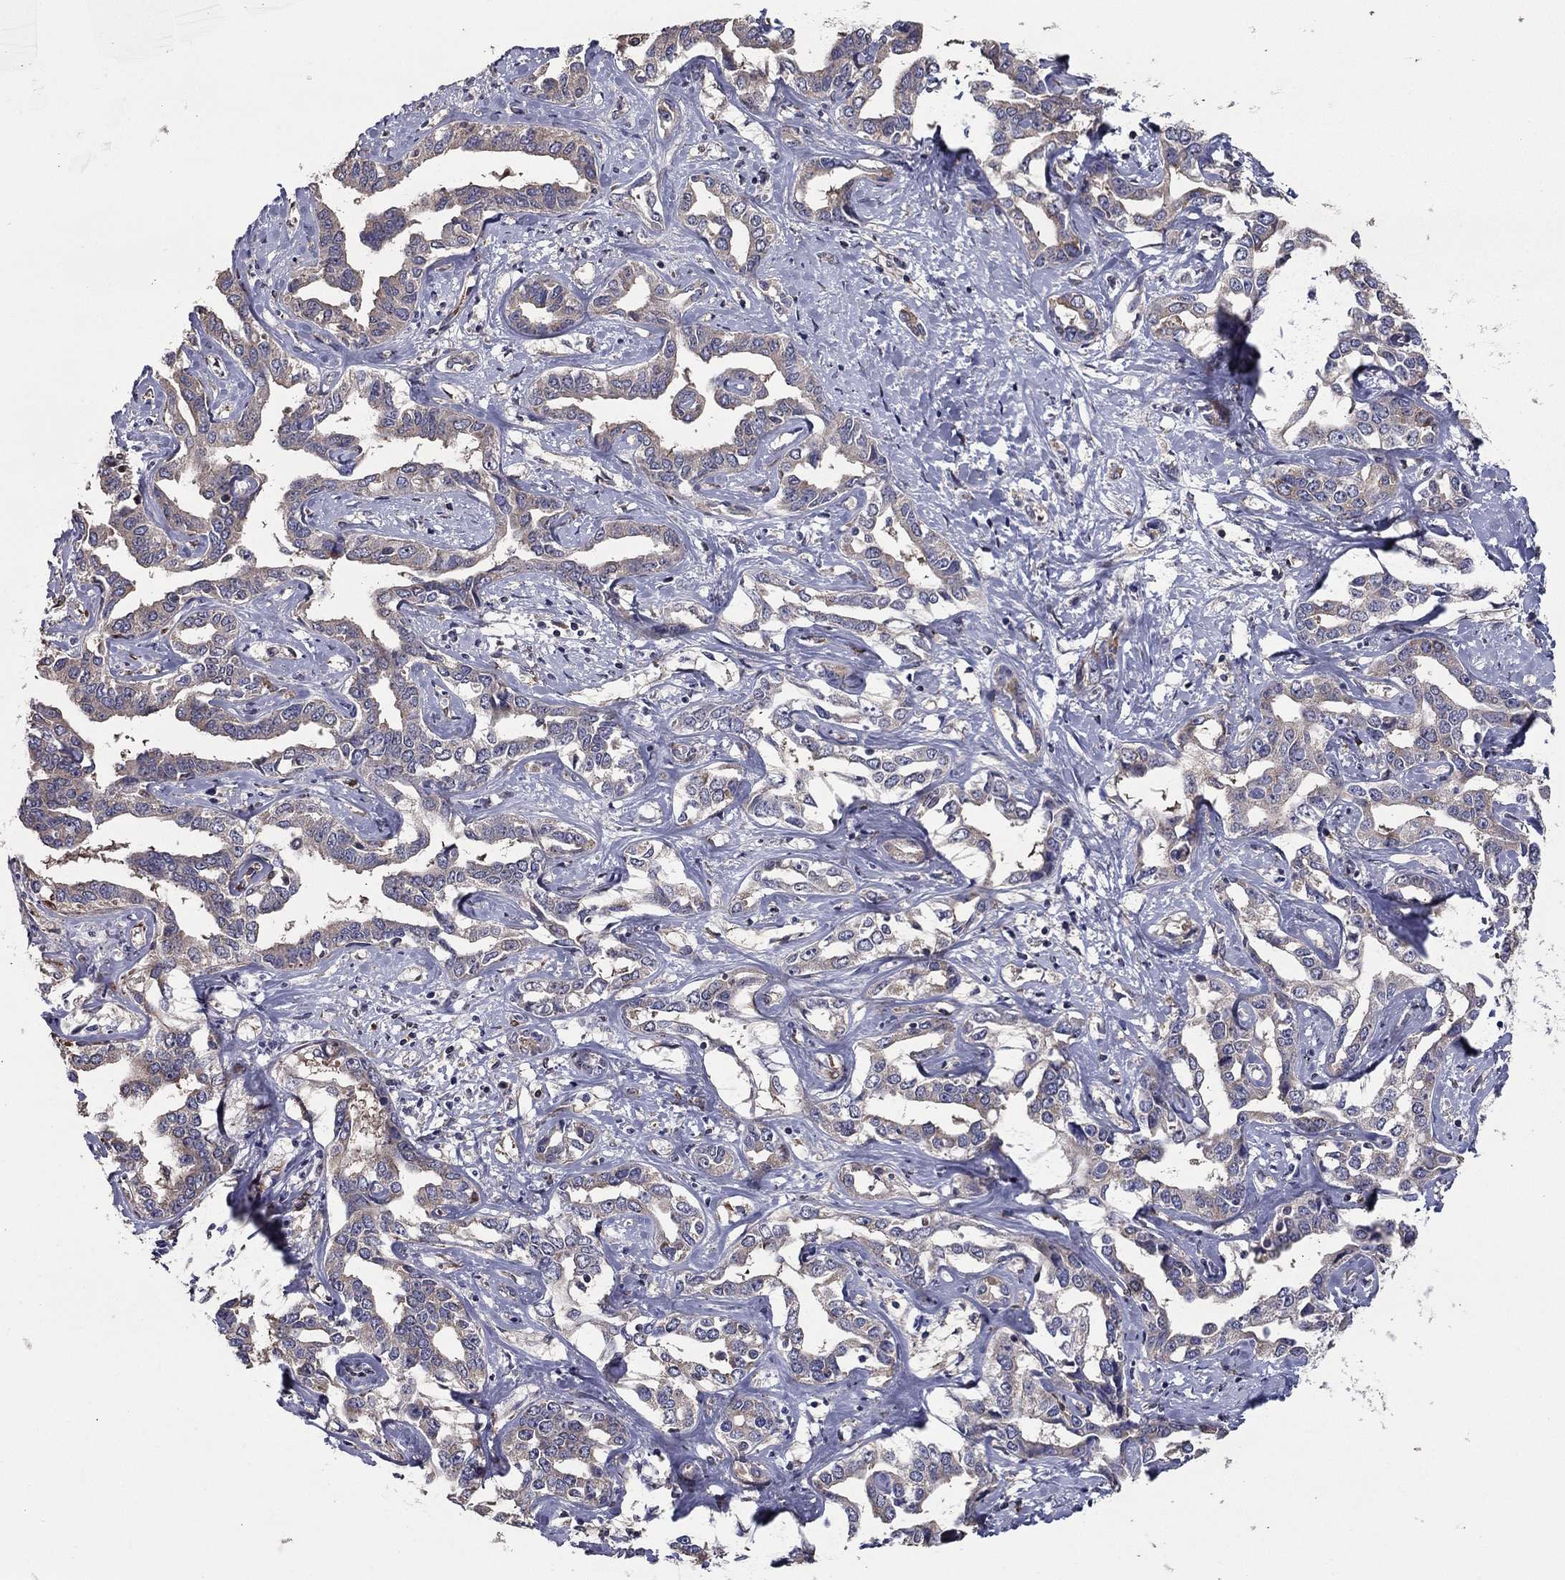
{"staining": {"intensity": "negative", "quantity": "none", "location": "none"}, "tissue": "liver cancer", "cell_type": "Tumor cells", "image_type": "cancer", "snomed": [{"axis": "morphology", "description": "Cholangiocarcinoma"}, {"axis": "topography", "description": "Liver"}], "caption": "Immunohistochemical staining of liver cancer (cholangiocarcinoma) reveals no significant staining in tumor cells.", "gene": "NKIRAS1", "patient": {"sex": "male", "age": 59}}